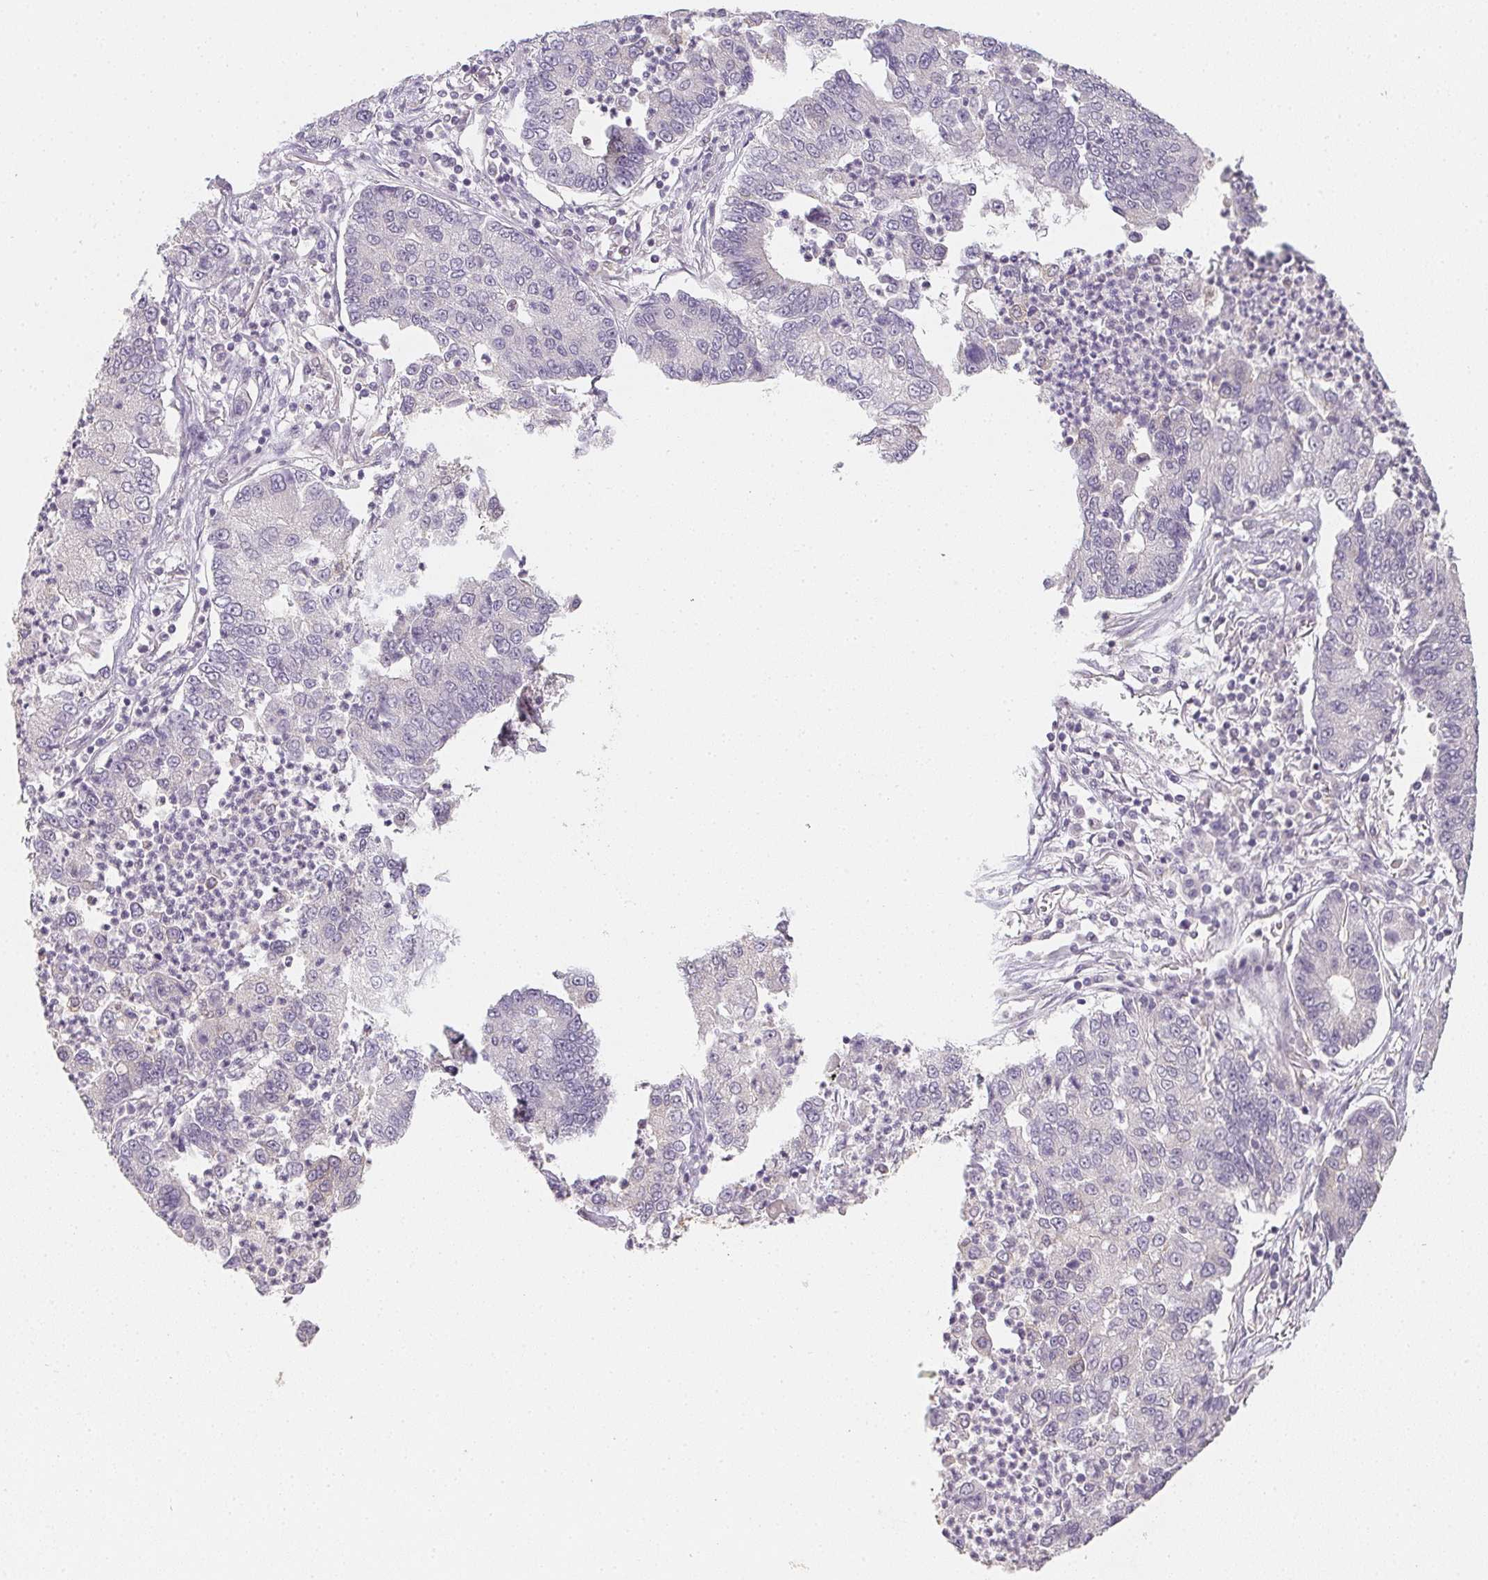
{"staining": {"intensity": "negative", "quantity": "none", "location": "none"}, "tissue": "lung cancer", "cell_type": "Tumor cells", "image_type": "cancer", "snomed": [{"axis": "morphology", "description": "Adenocarcinoma, NOS"}, {"axis": "topography", "description": "Lung"}], "caption": "IHC of lung cancer (adenocarcinoma) displays no positivity in tumor cells.", "gene": "SOAT1", "patient": {"sex": "female", "age": 57}}